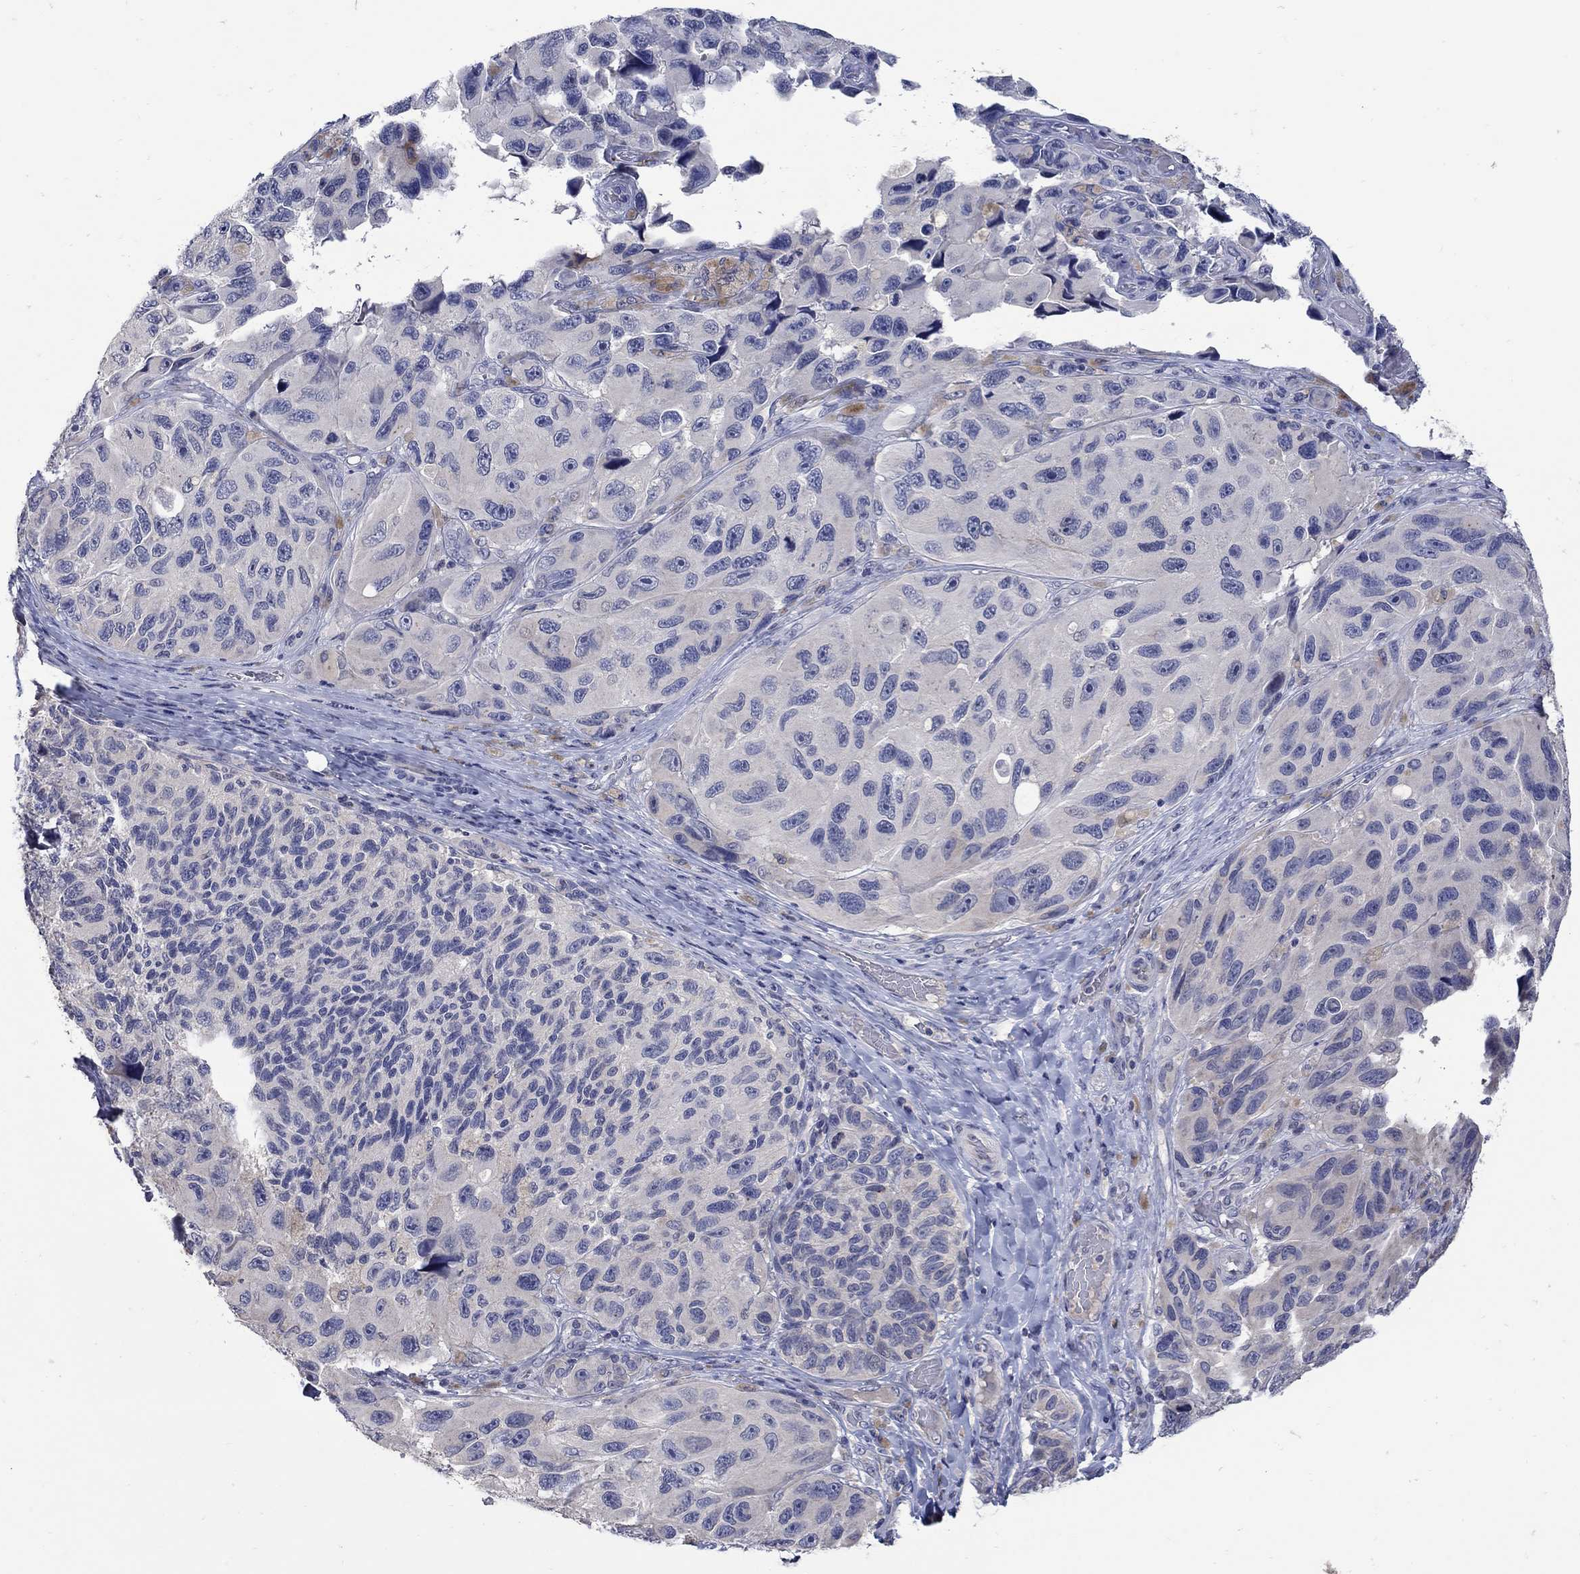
{"staining": {"intensity": "negative", "quantity": "none", "location": "none"}, "tissue": "melanoma", "cell_type": "Tumor cells", "image_type": "cancer", "snomed": [{"axis": "morphology", "description": "Malignant melanoma, NOS"}, {"axis": "topography", "description": "Skin"}], "caption": "High power microscopy photomicrograph of an immunohistochemistry (IHC) histopathology image of melanoma, revealing no significant expression in tumor cells.", "gene": "CETN1", "patient": {"sex": "female", "age": 73}}